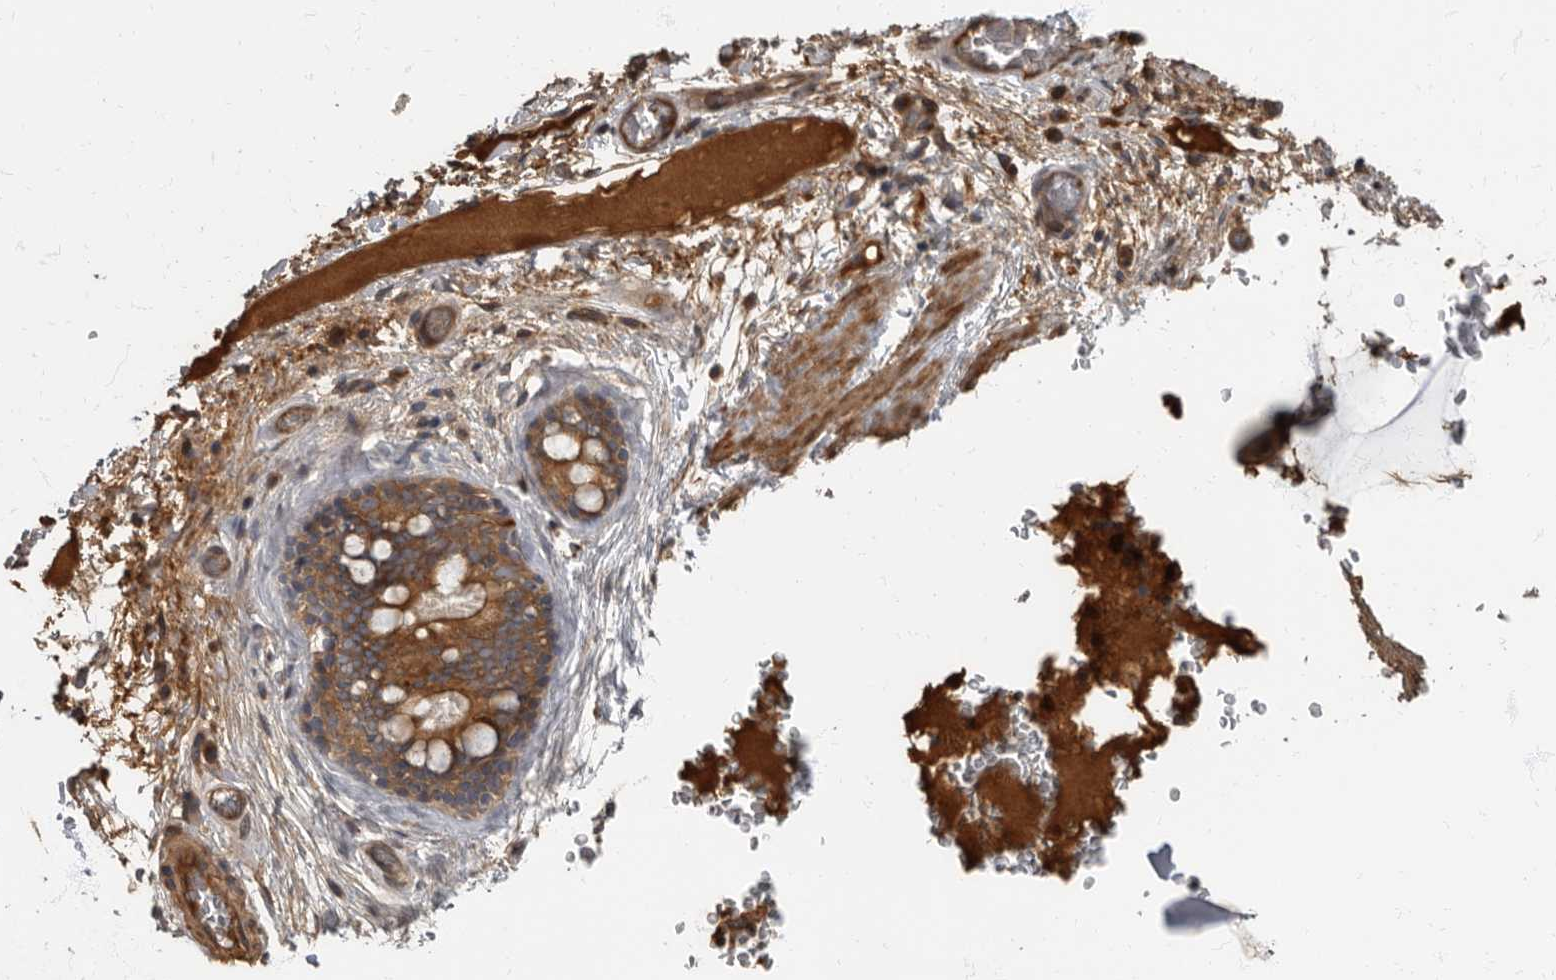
{"staining": {"intensity": "strong", "quantity": ">75%", "location": "cytoplasmic/membranous"}, "tissue": "bronchus", "cell_type": "Respiratory epithelial cells", "image_type": "normal", "snomed": [{"axis": "morphology", "description": "Normal tissue, NOS"}, {"axis": "topography", "description": "Cartilage tissue"}], "caption": "Brown immunohistochemical staining in unremarkable human bronchus exhibits strong cytoplasmic/membranous expression in approximately >75% of respiratory epithelial cells. Nuclei are stained in blue.", "gene": "DAAM1", "patient": {"sex": "female", "age": 63}}